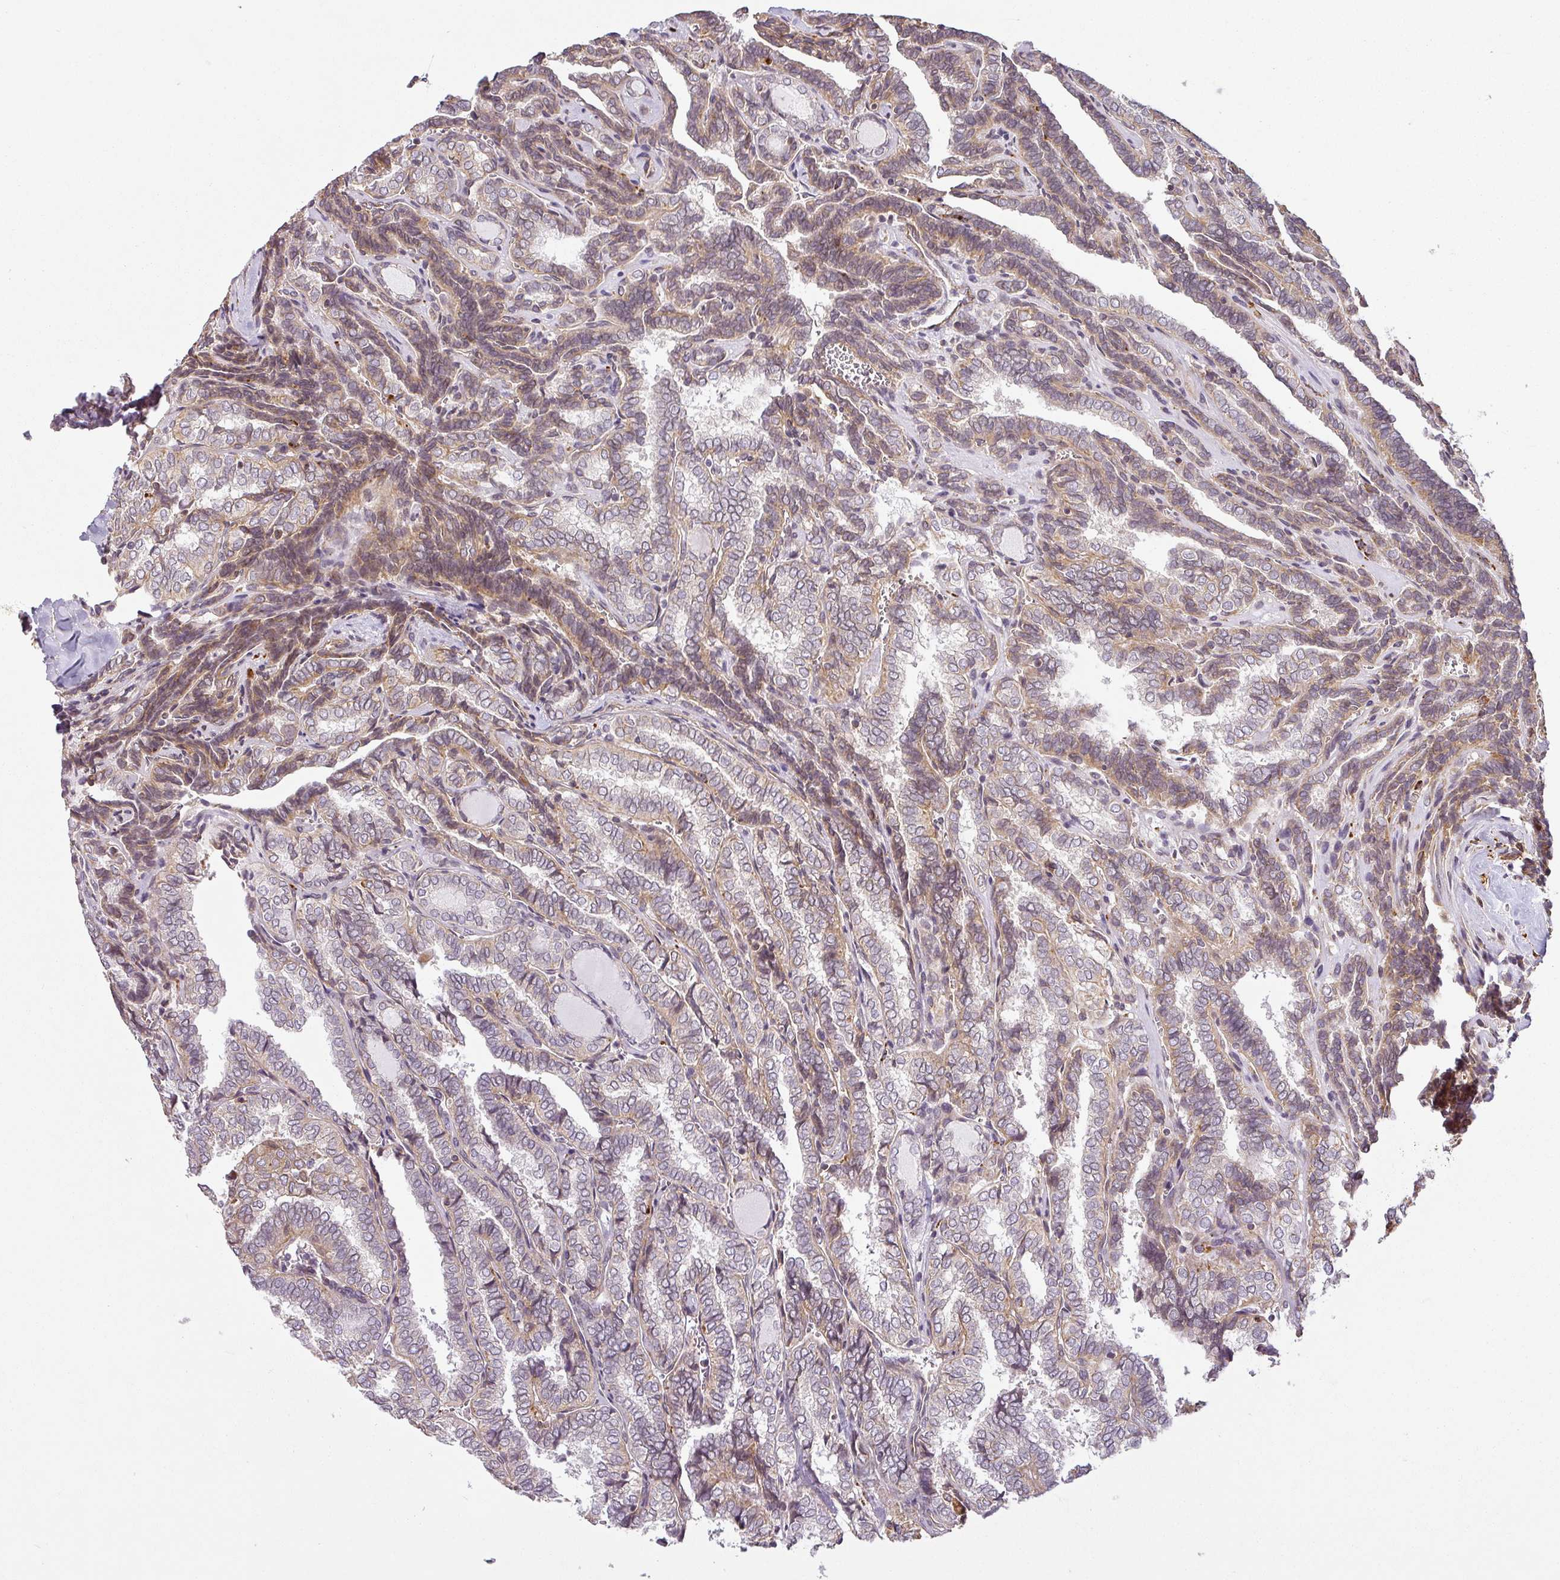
{"staining": {"intensity": "weak", "quantity": ">75%", "location": "cytoplasmic/membranous"}, "tissue": "thyroid cancer", "cell_type": "Tumor cells", "image_type": "cancer", "snomed": [{"axis": "morphology", "description": "Papillary adenocarcinoma, NOS"}, {"axis": "topography", "description": "Thyroid gland"}], "caption": "Weak cytoplasmic/membranous staining is present in approximately >75% of tumor cells in thyroid papillary adenocarcinoma.", "gene": "DIMT1", "patient": {"sex": "female", "age": 30}}